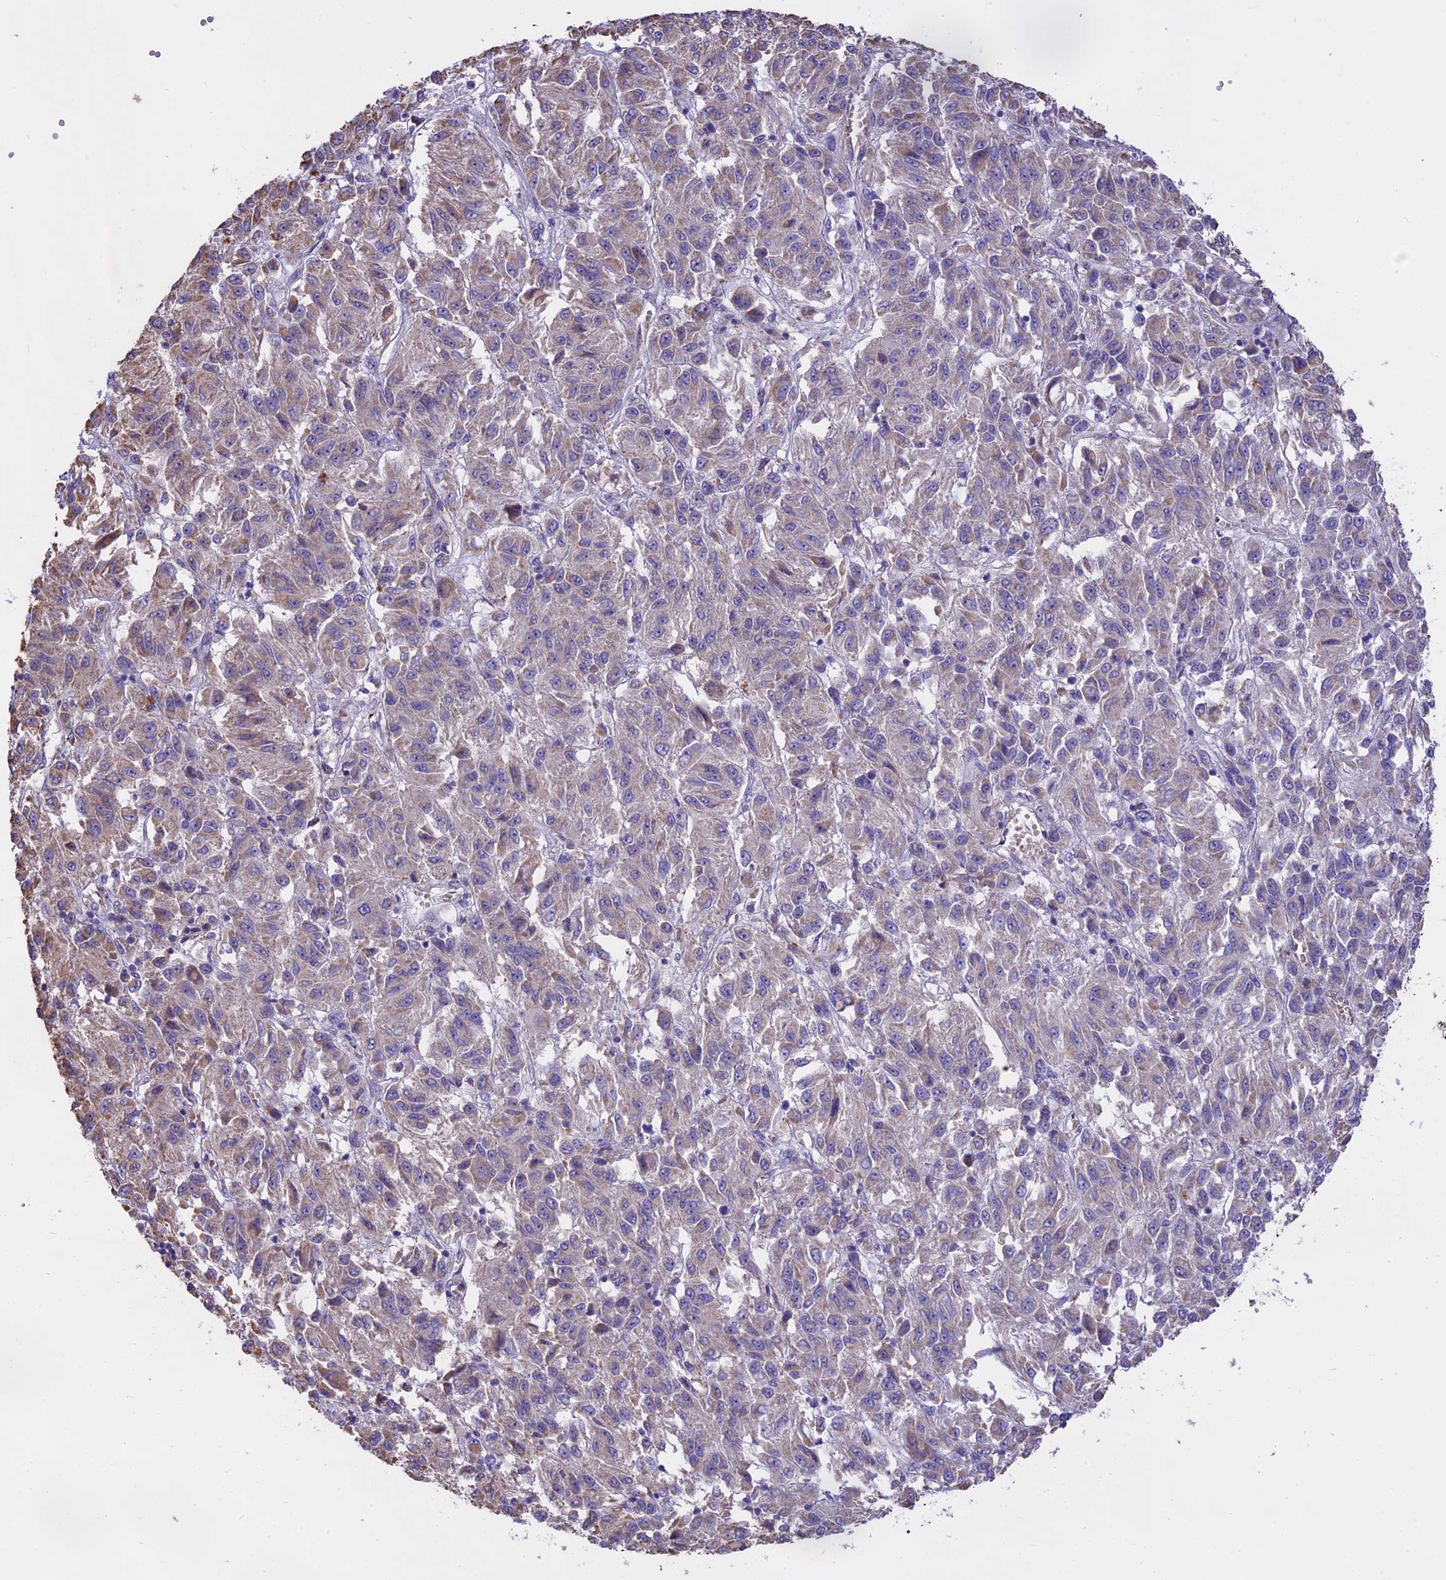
{"staining": {"intensity": "weak", "quantity": "<25%", "location": "cytoplasmic/membranous"}, "tissue": "melanoma", "cell_type": "Tumor cells", "image_type": "cancer", "snomed": [{"axis": "morphology", "description": "Malignant melanoma, Metastatic site"}, {"axis": "topography", "description": "Lung"}], "caption": "Immunohistochemical staining of human malignant melanoma (metastatic site) displays no significant expression in tumor cells.", "gene": "WFDC2", "patient": {"sex": "male", "age": 64}}